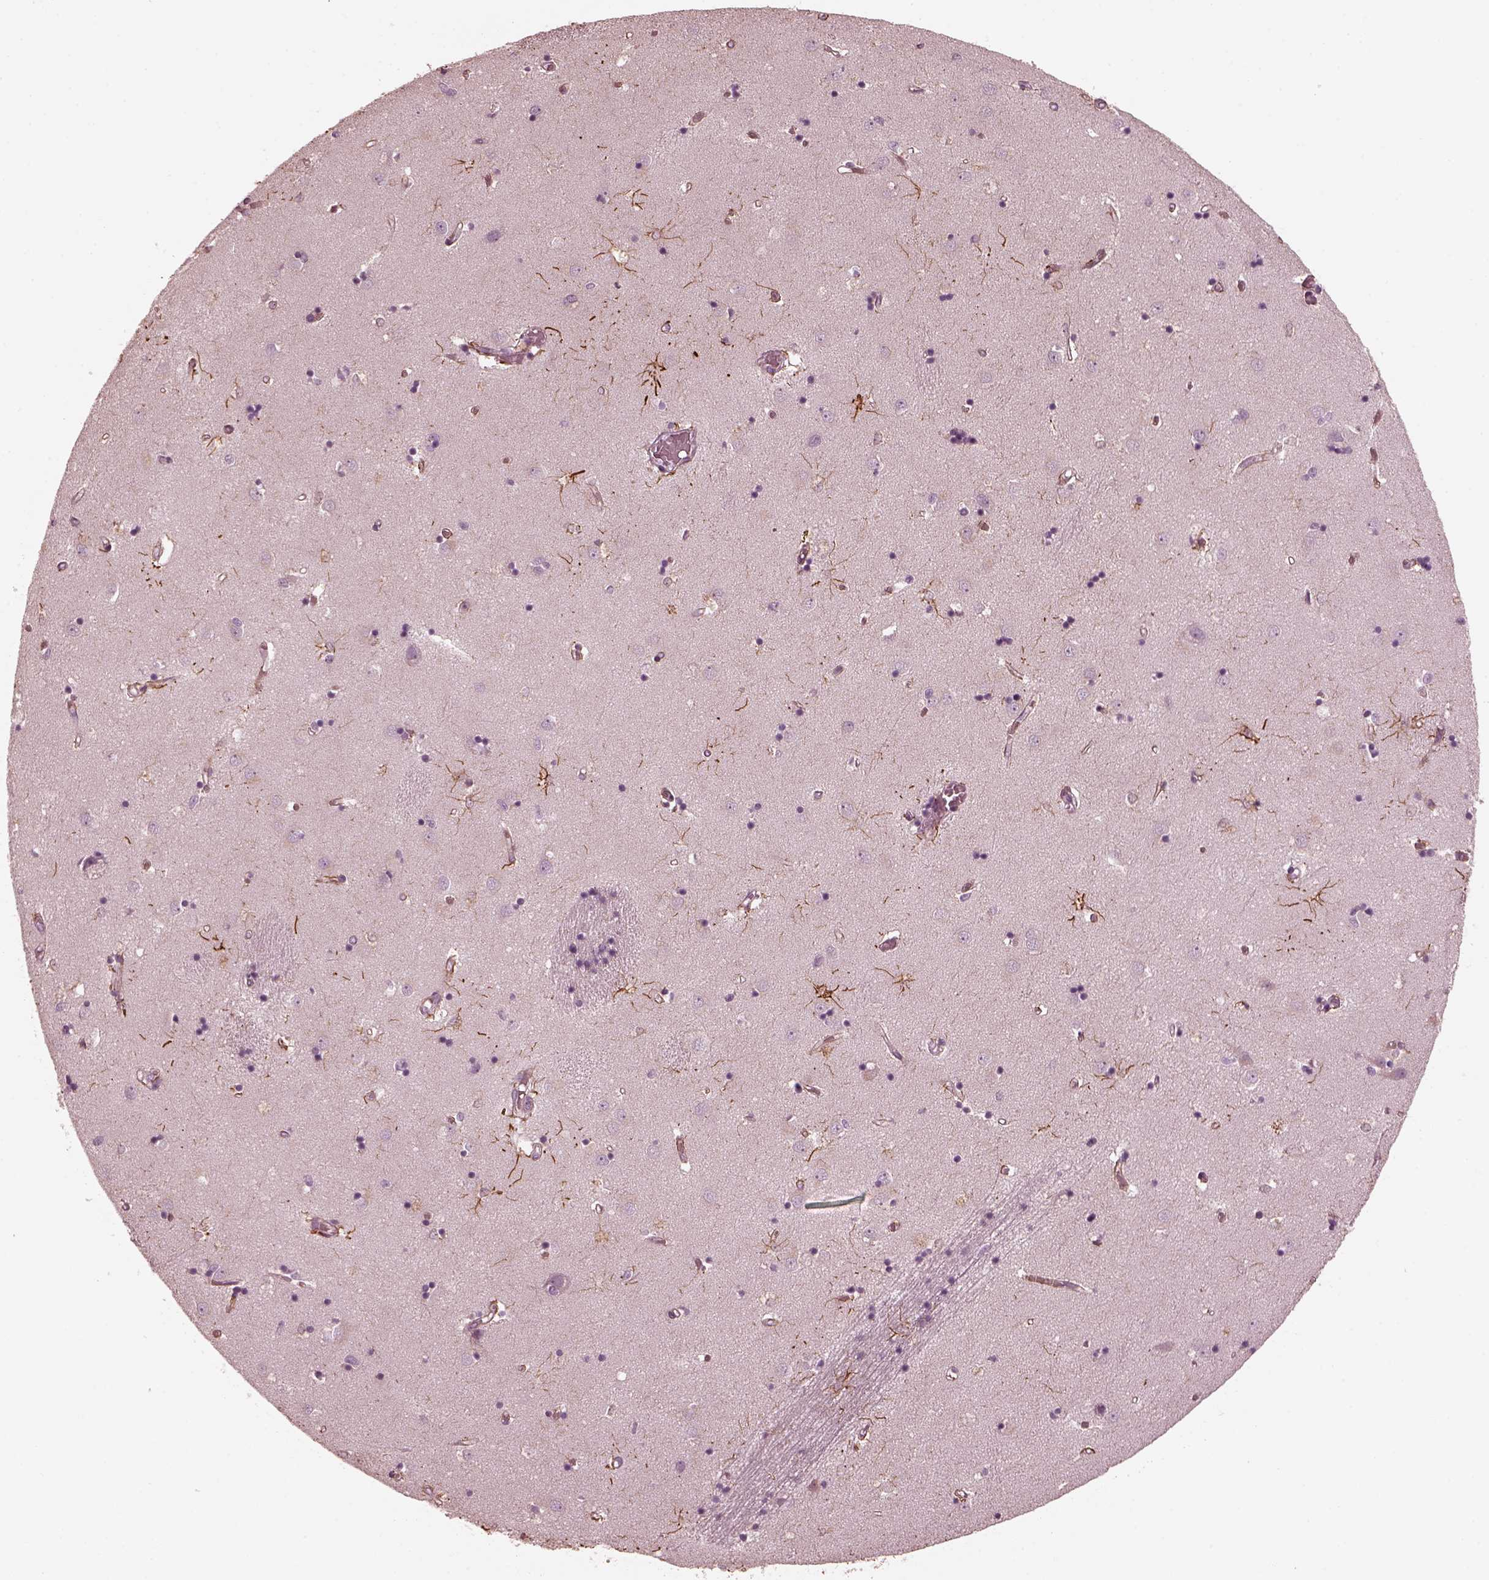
{"staining": {"intensity": "strong", "quantity": "25%-75%", "location": "cytoplasmic/membranous"}, "tissue": "caudate", "cell_type": "Glial cells", "image_type": "normal", "snomed": [{"axis": "morphology", "description": "Normal tissue, NOS"}, {"axis": "topography", "description": "Lateral ventricle wall"}], "caption": "High-power microscopy captured an IHC photomicrograph of benign caudate, revealing strong cytoplasmic/membranous positivity in approximately 25%-75% of glial cells. Immunohistochemistry (ihc) stains the protein of interest in brown and the nuclei are stained blue.", "gene": "KIF6", "patient": {"sex": "male", "age": 54}}